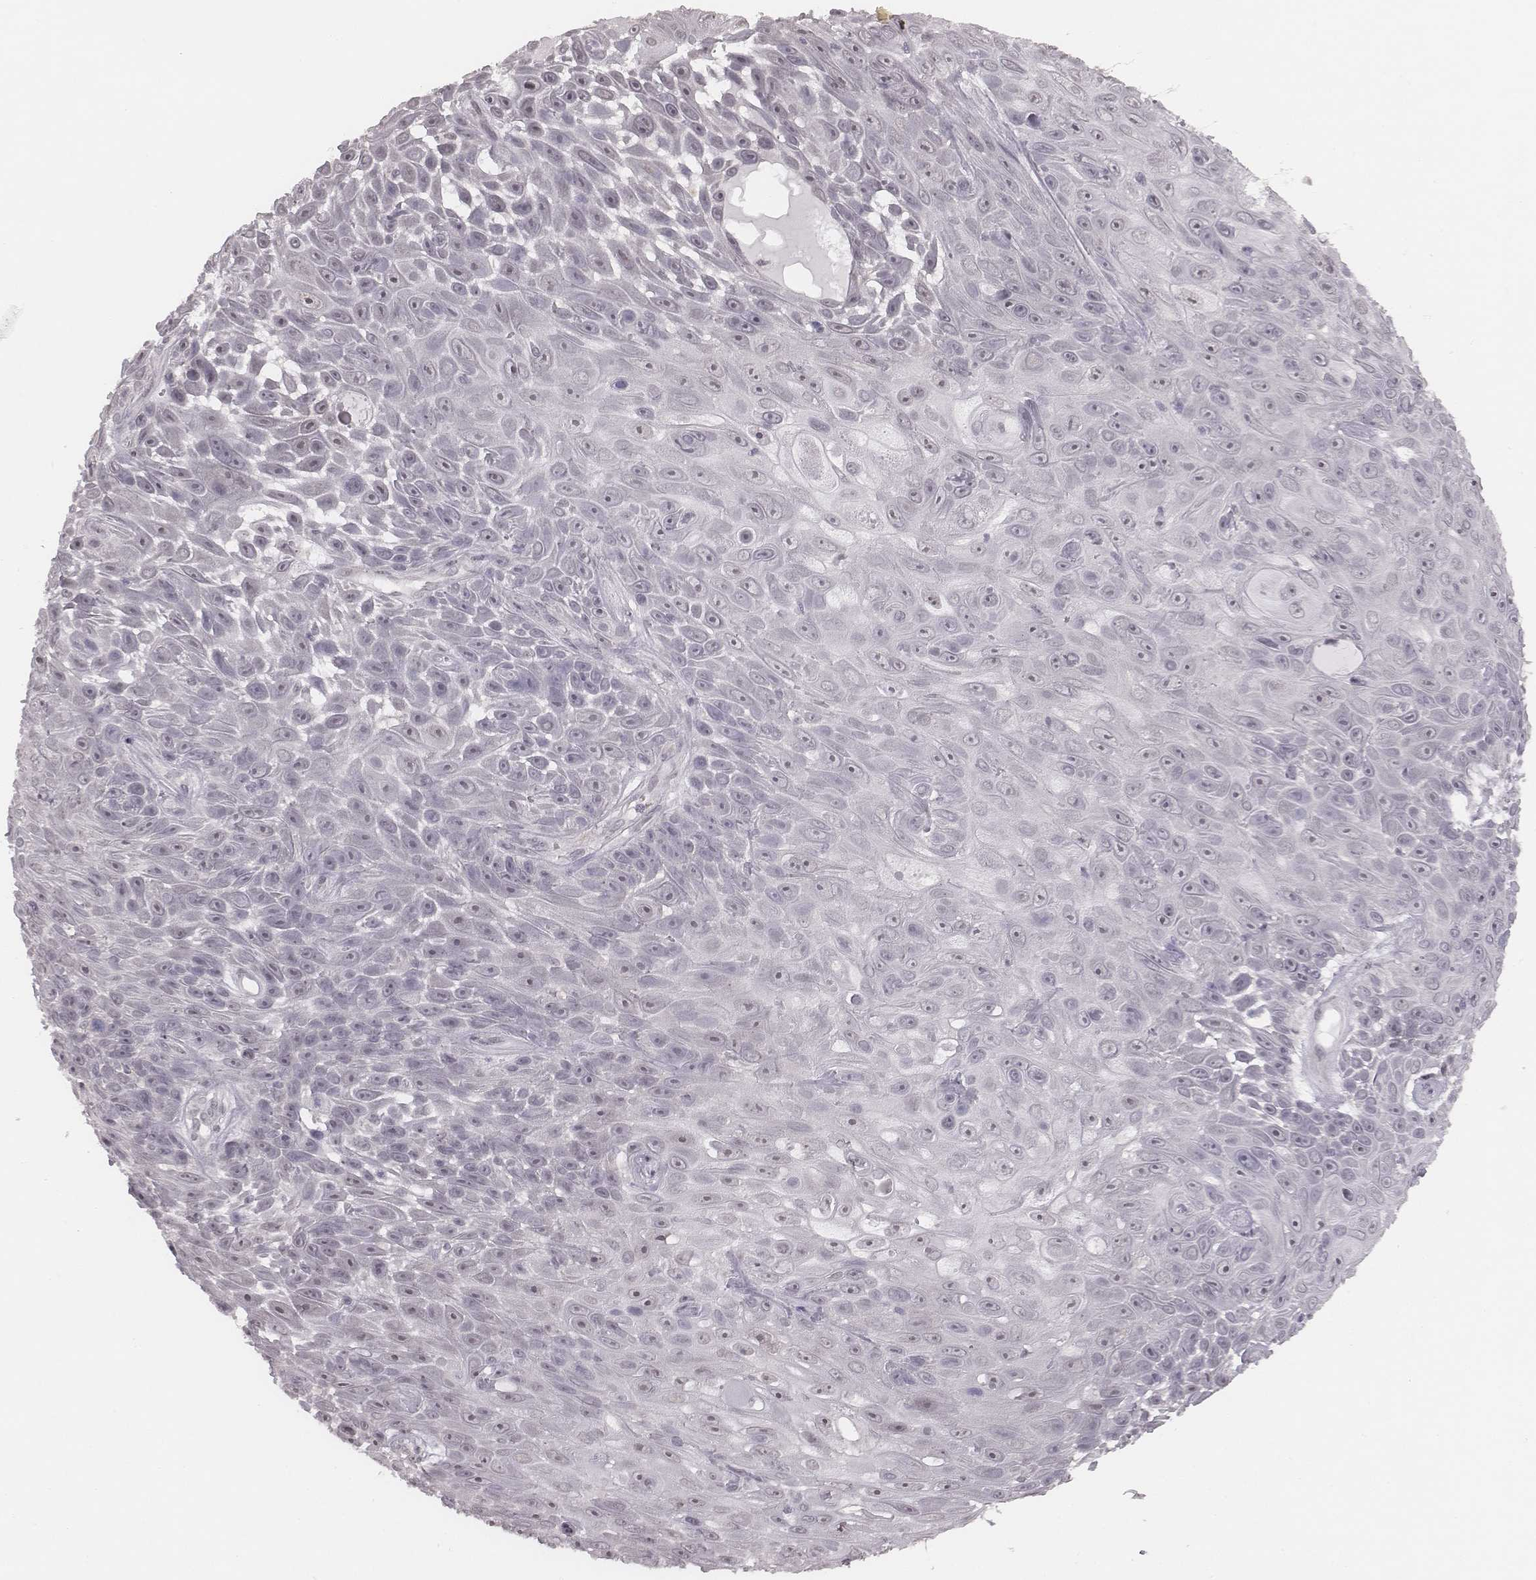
{"staining": {"intensity": "negative", "quantity": "none", "location": "none"}, "tissue": "skin cancer", "cell_type": "Tumor cells", "image_type": "cancer", "snomed": [{"axis": "morphology", "description": "Squamous cell carcinoma, NOS"}, {"axis": "topography", "description": "Skin"}], "caption": "Squamous cell carcinoma (skin) was stained to show a protein in brown. There is no significant expression in tumor cells.", "gene": "RPGRIP1", "patient": {"sex": "male", "age": 82}}